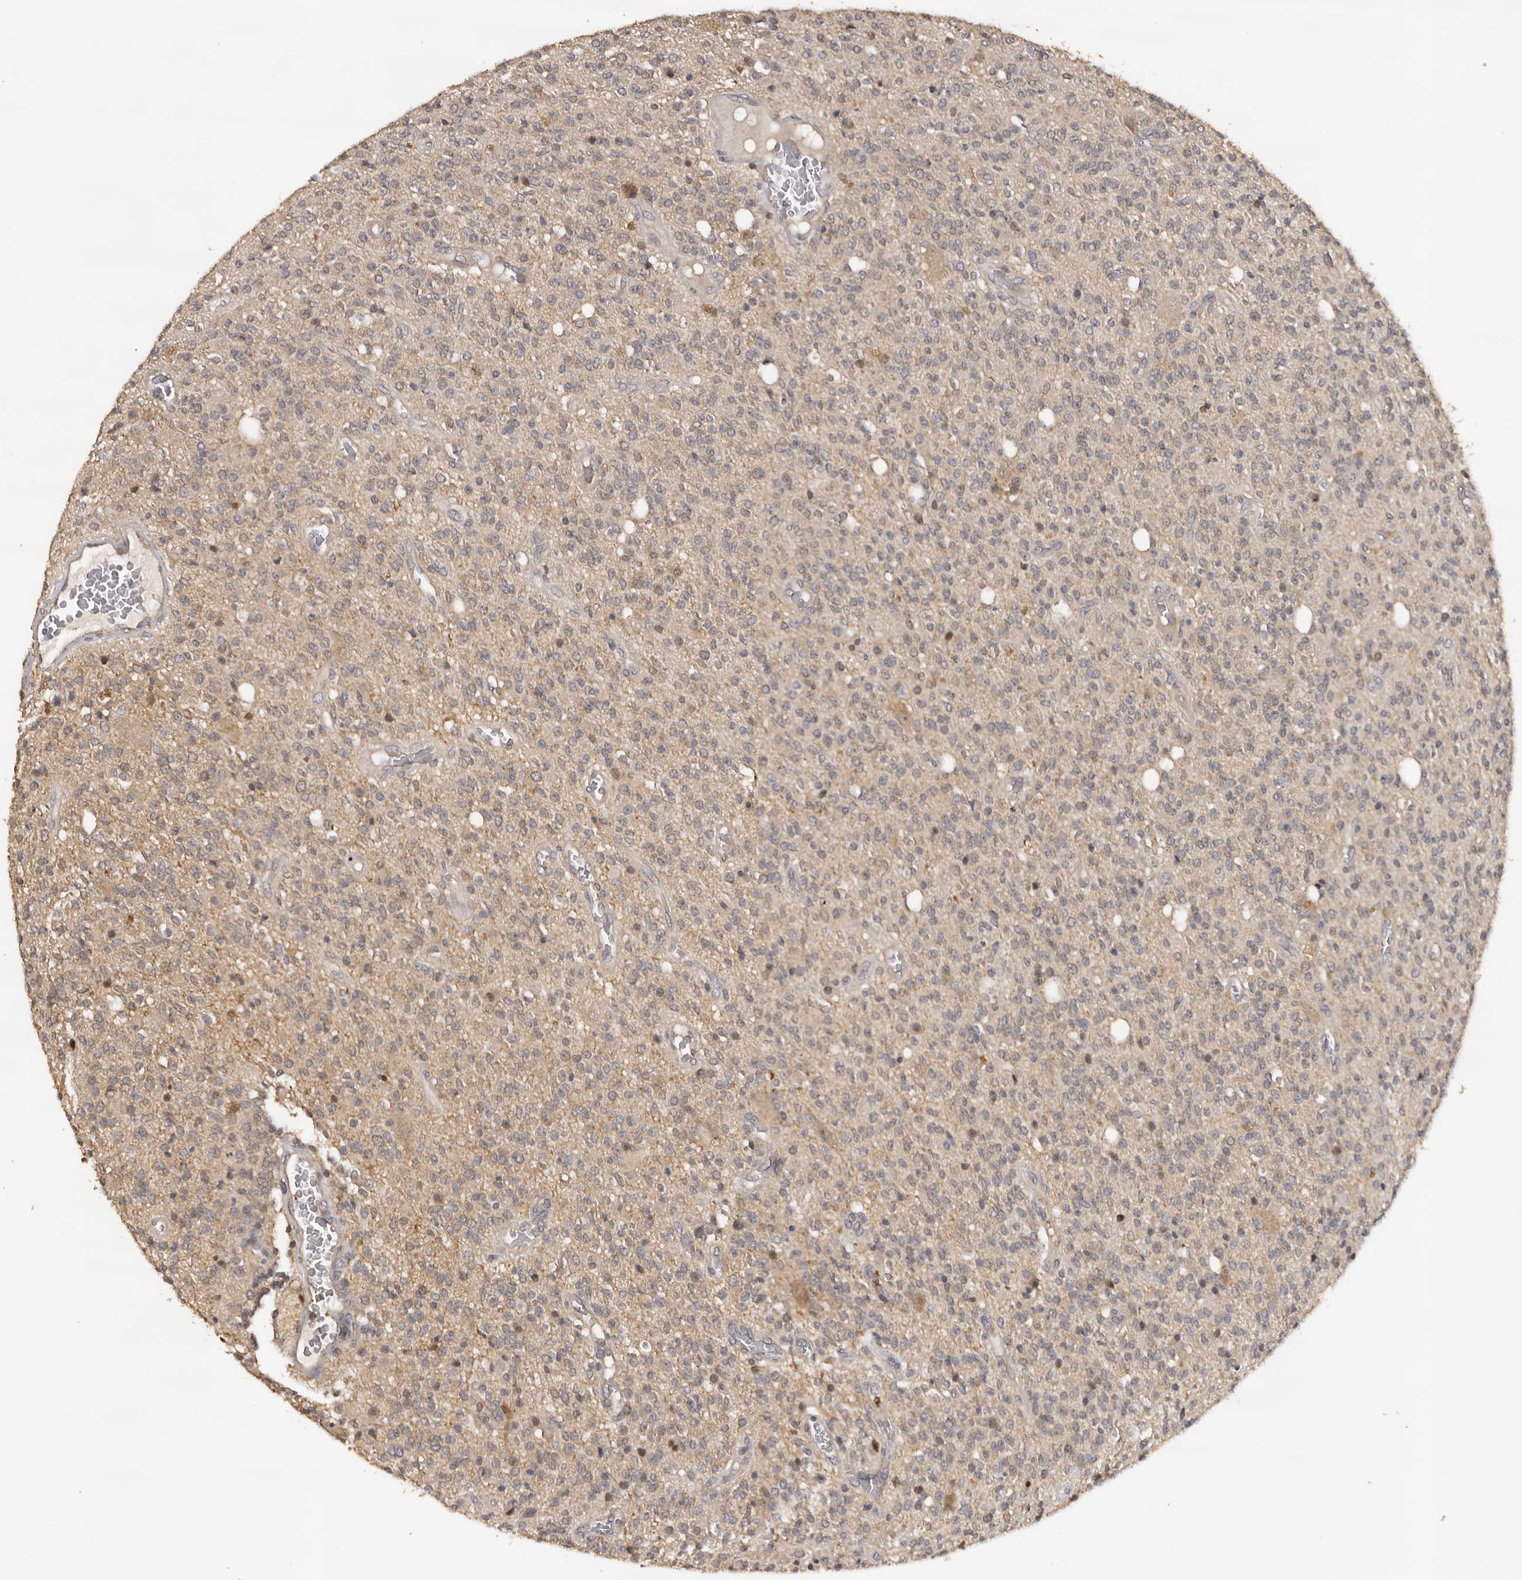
{"staining": {"intensity": "weak", "quantity": ">75%", "location": "cytoplasmic/membranous"}, "tissue": "glioma", "cell_type": "Tumor cells", "image_type": "cancer", "snomed": [{"axis": "morphology", "description": "Glioma, malignant, High grade"}, {"axis": "topography", "description": "Brain"}], "caption": "The photomicrograph displays staining of malignant glioma (high-grade), revealing weak cytoplasmic/membranous protein staining (brown color) within tumor cells.", "gene": "KIF2B", "patient": {"sex": "male", "age": 34}}